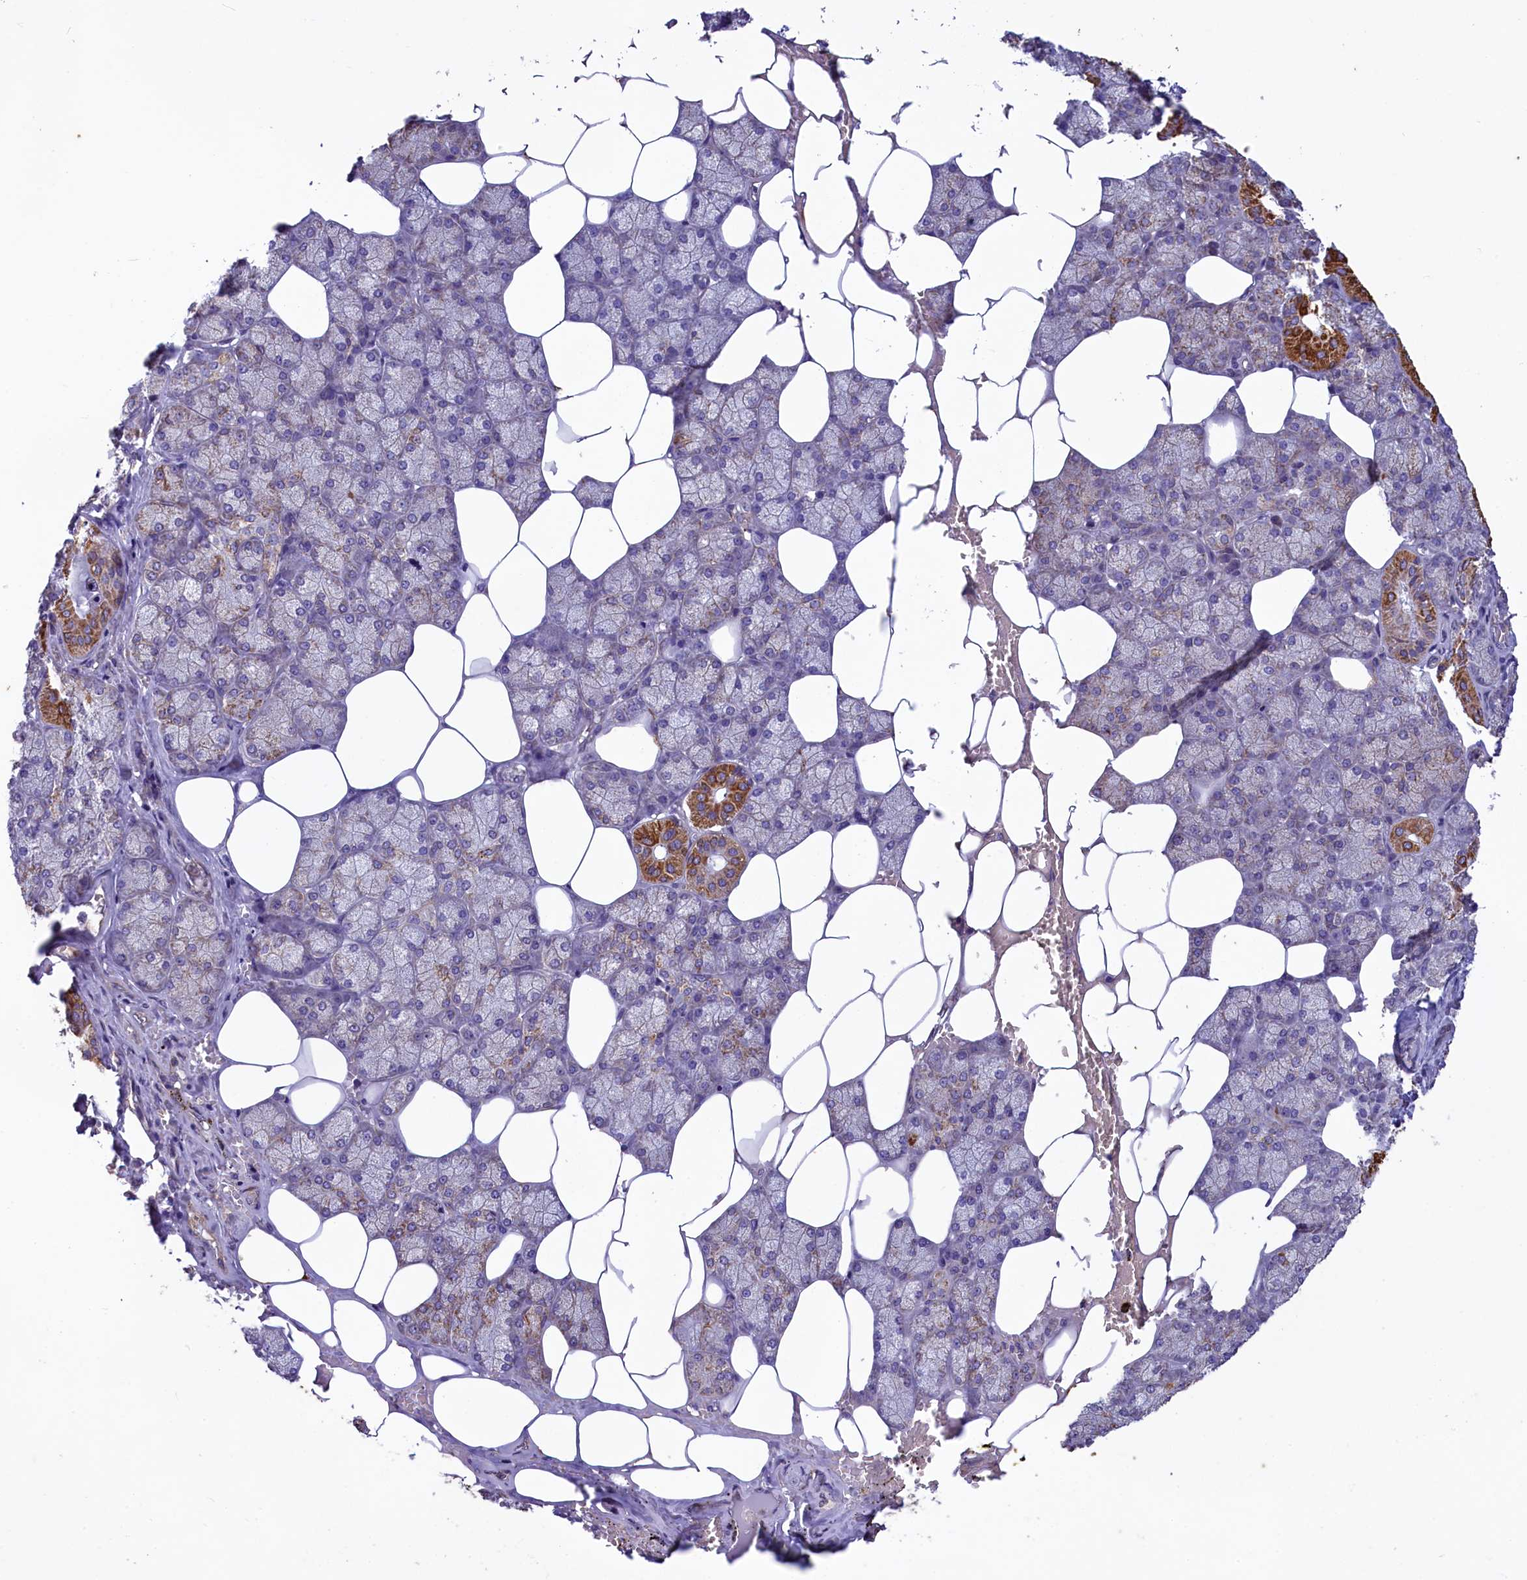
{"staining": {"intensity": "strong", "quantity": "25%-75%", "location": "cytoplasmic/membranous"}, "tissue": "salivary gland", "cell_type": "Glandular cells", "image_type": "normal", "snomed": [{"axis": "morphology", "description": "Normal tissue, NOS"}, {"axis": "topography", "description": "Salivary gland"}], "caption": "Salivary gland stained with a brown dye demonstrates strong cytoplasmic/membranous positive expression in about 25%-75% of glandular cells.", "gene": "ACAD8", "patient": {"sex": "male", "age": 62}}